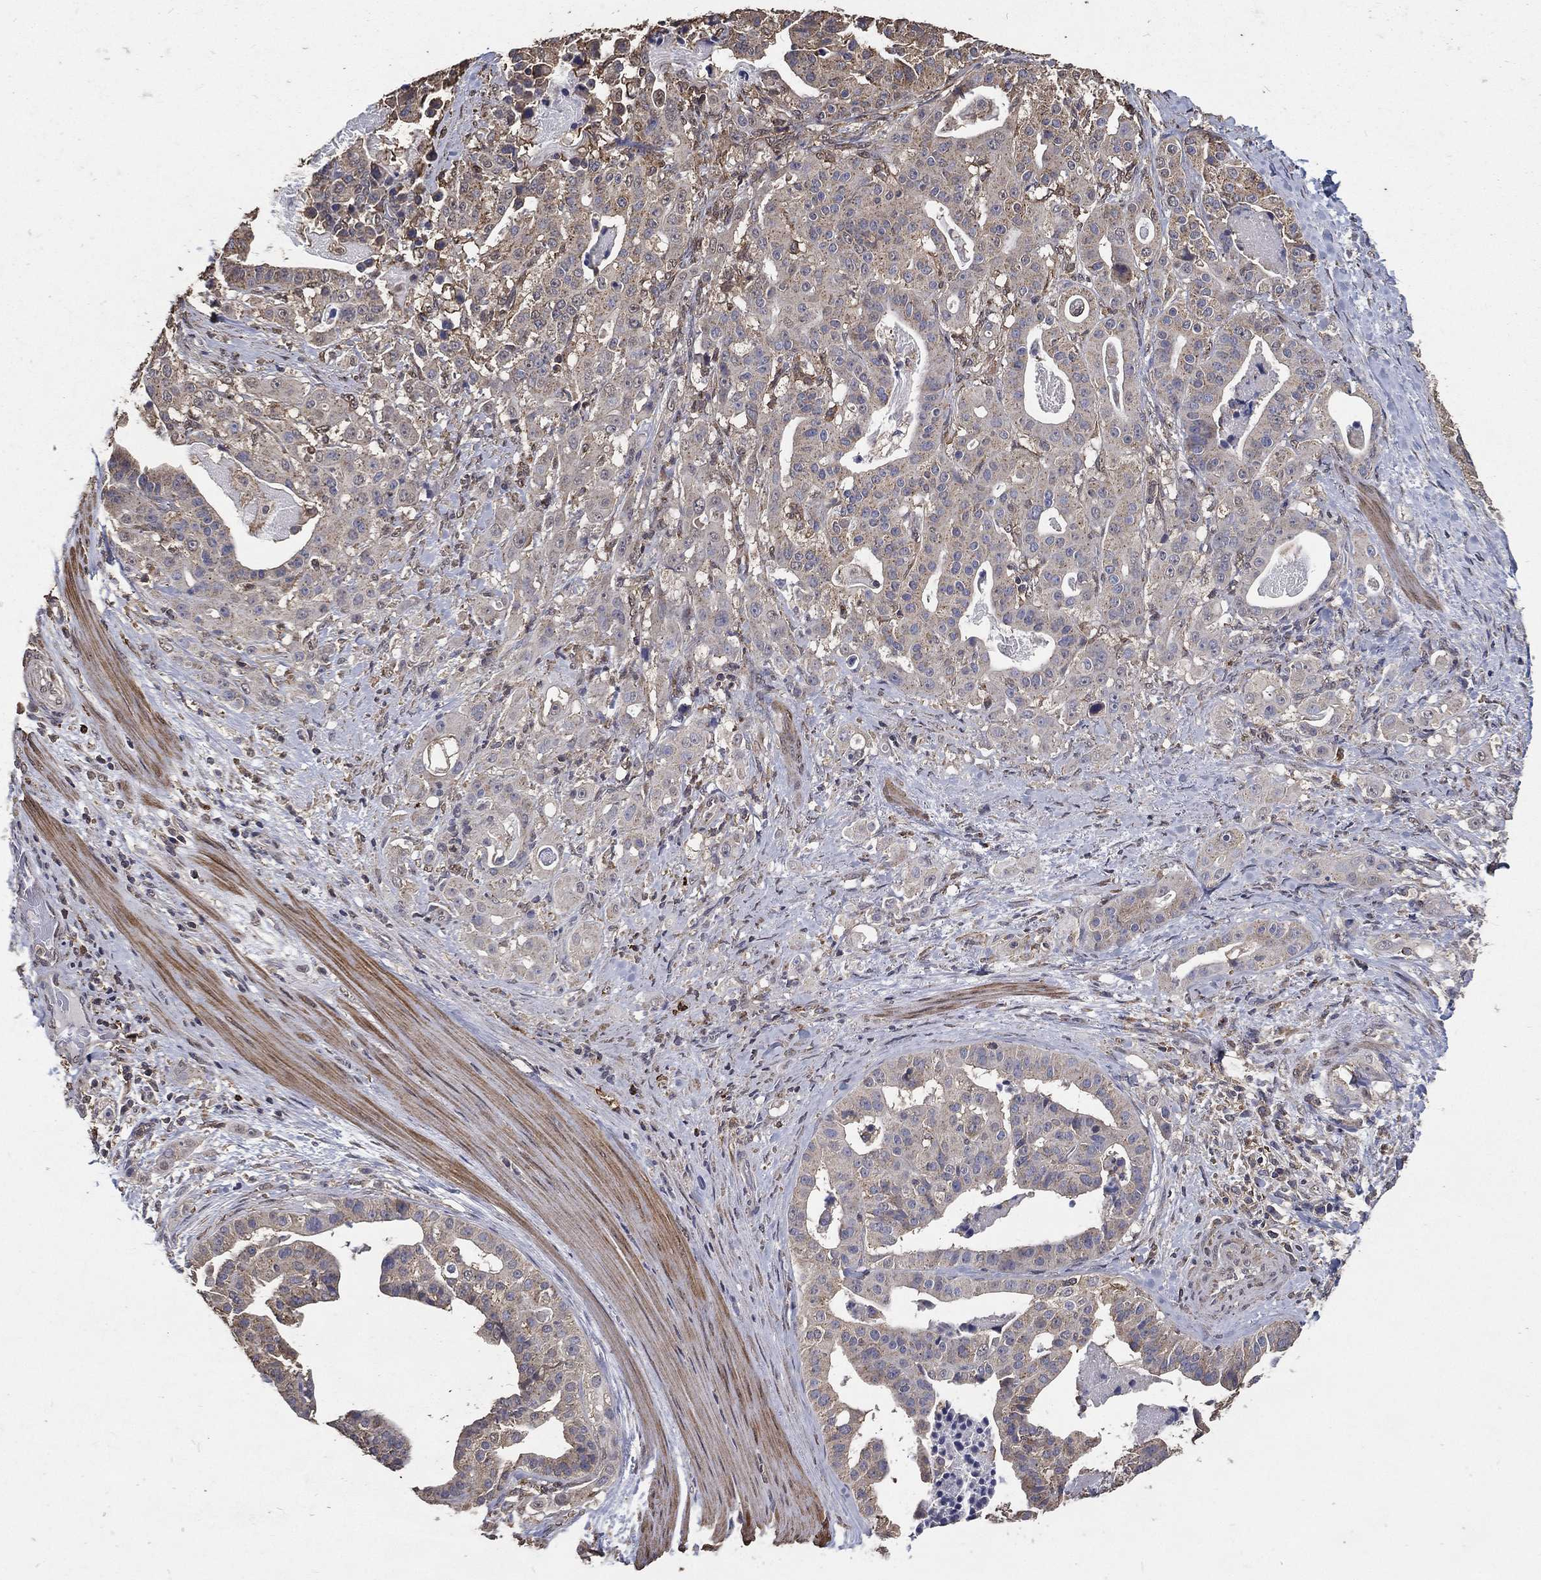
{"staining": {"intensity": "negative", "quantity": "none", "location": "none"}, "tissue": "stomach cancer", "cell_type": "Tumor cells", "image_type": "cancer", "snomed": [{"axis": "morphology", "description": "Adenocarcinoma, NOS"}, {"axis": "topography", "description": "Stomach"}], "caption": "Photomicrograph shows no significant protein staining in tumor cells of stomach adenocarcinoma.", "gene": "GPR183", "patient": {"sex": "male", "age": 48}}